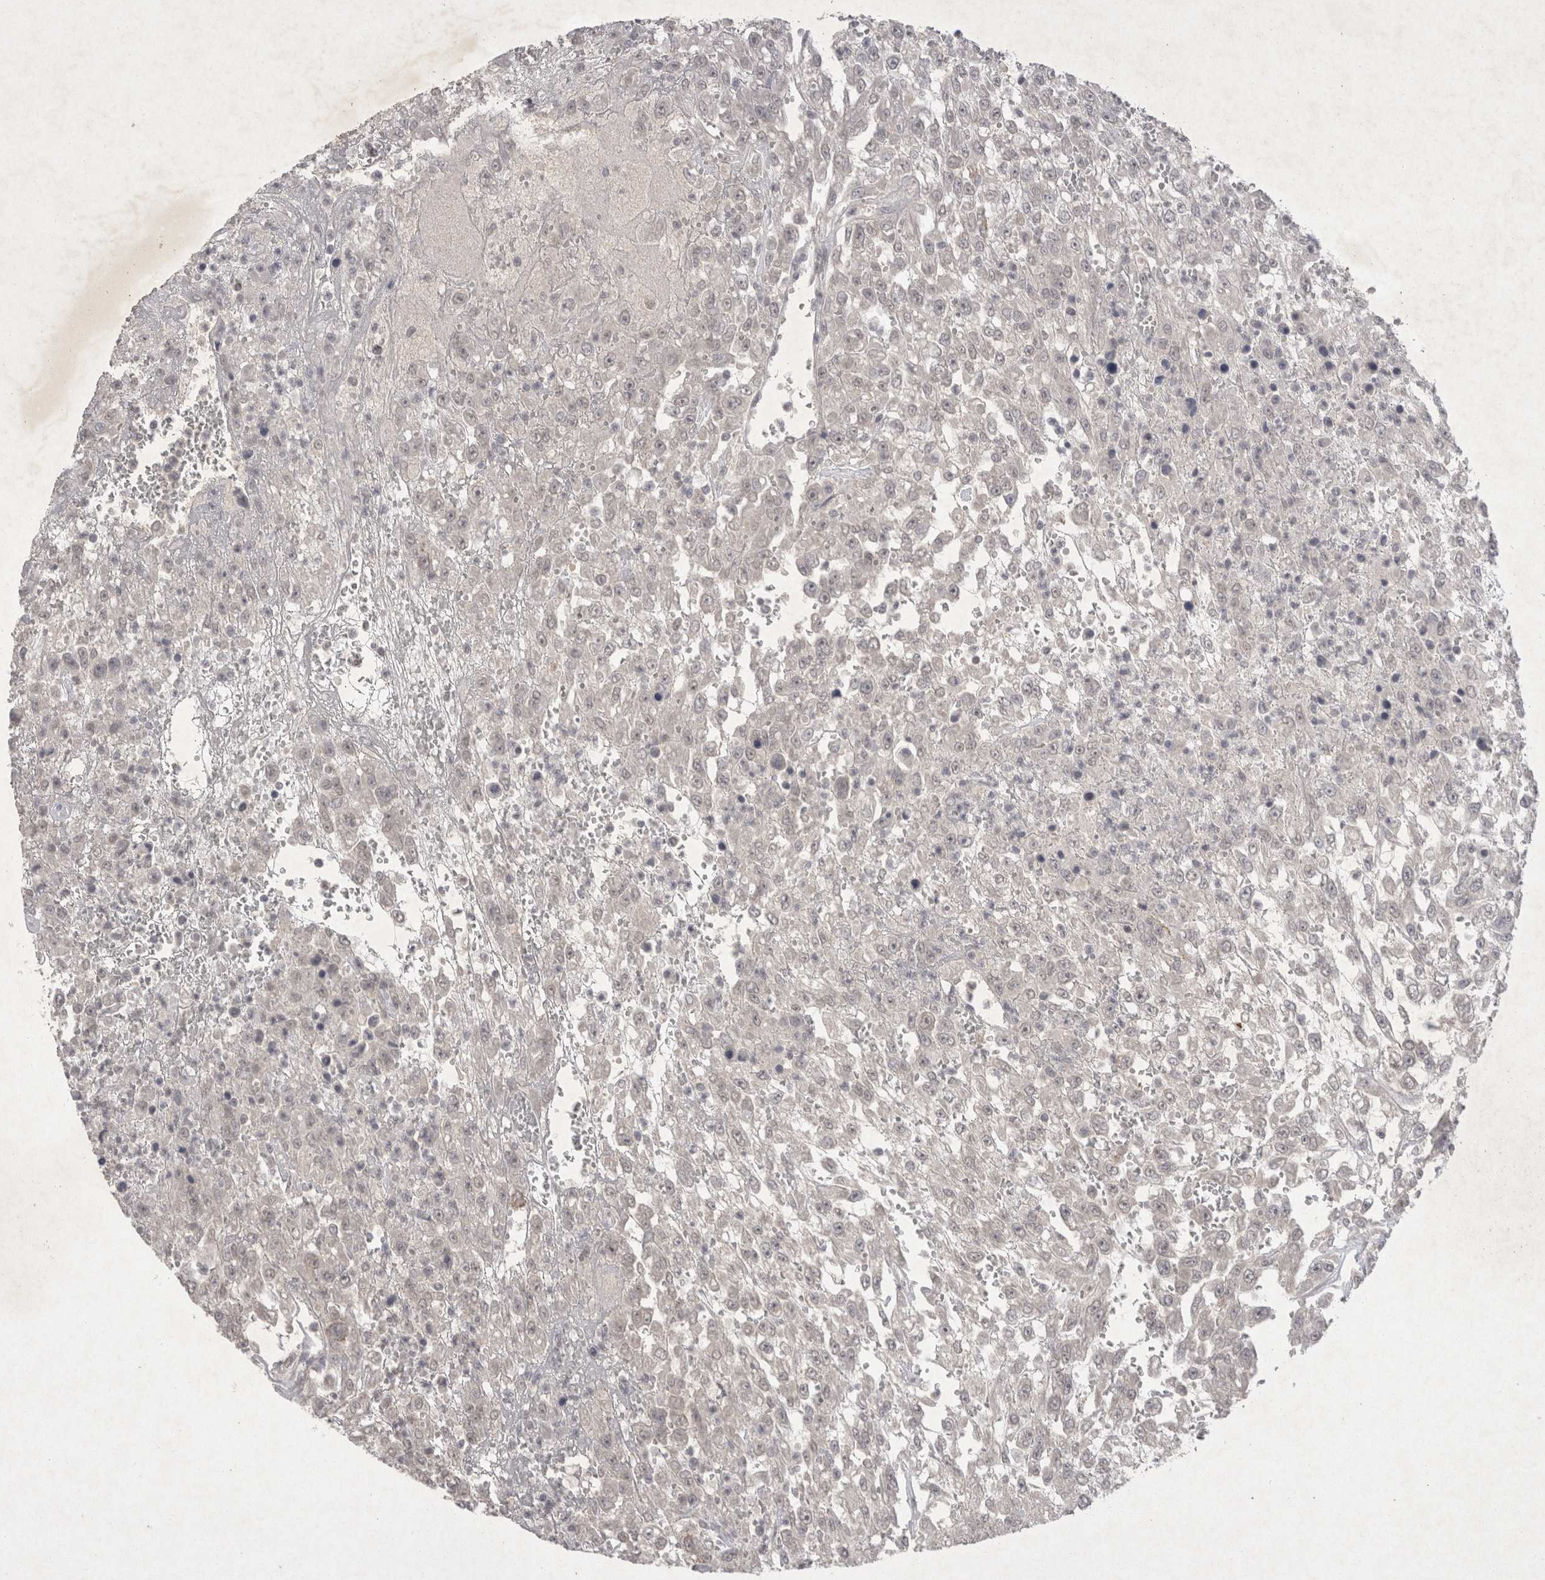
{"staining": {"intensity": "negative", "quantity": "none", "location": "none"}, "tissue": "urothelial cancer", "cell_type": "Tumor cells", "image_type": "cancer", "snomed": [{"axis": "morphology", "description": "Urothelial carcinoma, High grade"}, {"axis": "topography", "description": "Urinary bladder"}], "caption": "A micrograph of human urothelial cancer is negative for staining in tumor cells.", "gene": "LYVE1", "patient": {"sex": "male", "age": 46}}